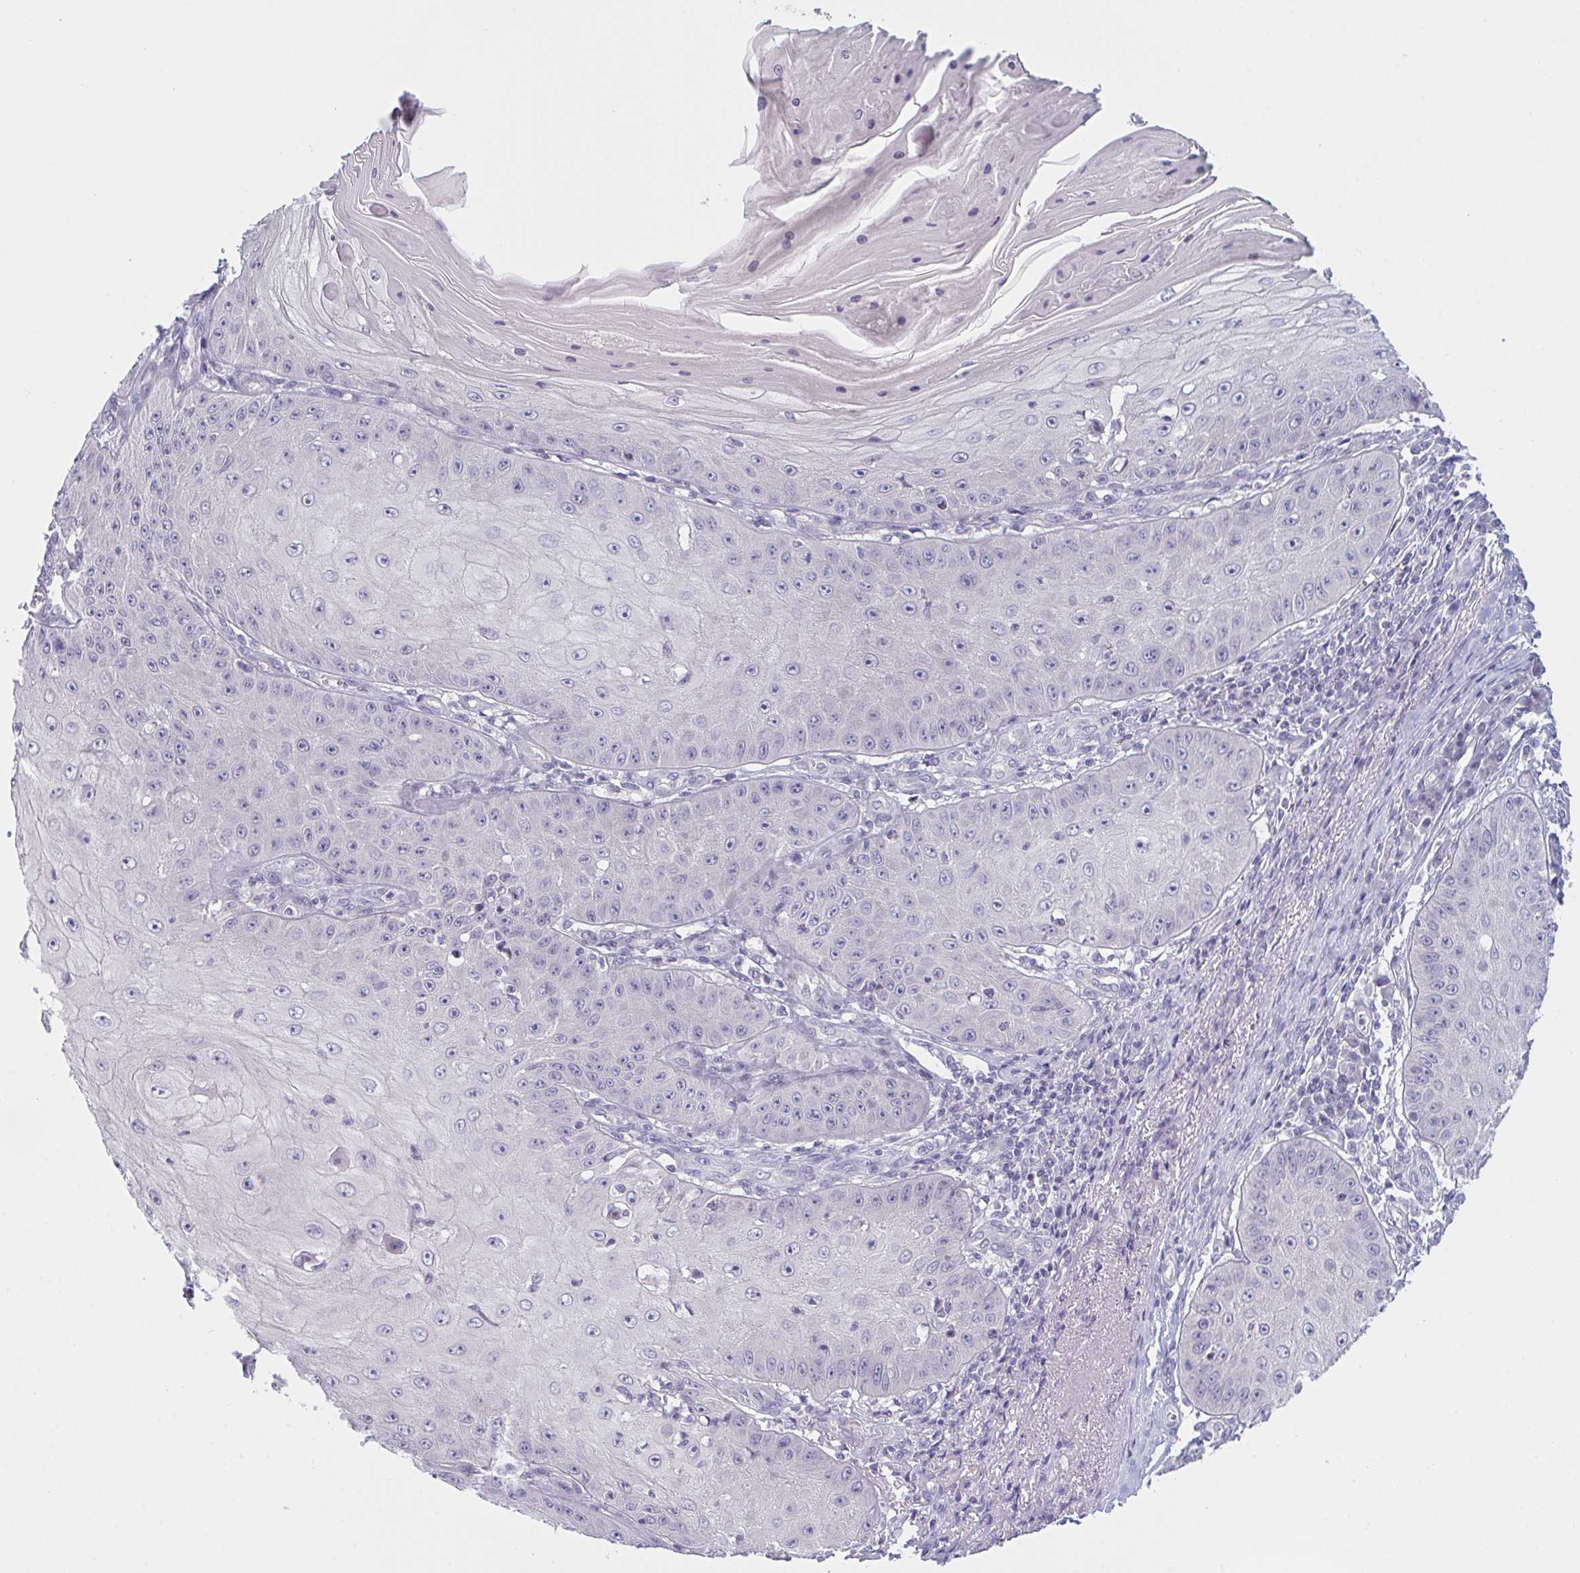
{"staining": {"intensity": "negative", "quantity": "none", "location": "none"}, "tissue": "skin cancer", "cell_type": "Tumor cells", "image_type": "cancer", "snomed": [{"axis": "morphology", "description": "Squamous cell carcinoma, NOS"}, {"axis": "topography", "description": "Skin"}], "caption": "This is a histopathology image of immunohistochemistry staining of skin cancer (squamous cell carcinoma), which shows no positivity in tumor cells.", "gene": "NAA30", "patient": {"sex": "male", "age": 70}}